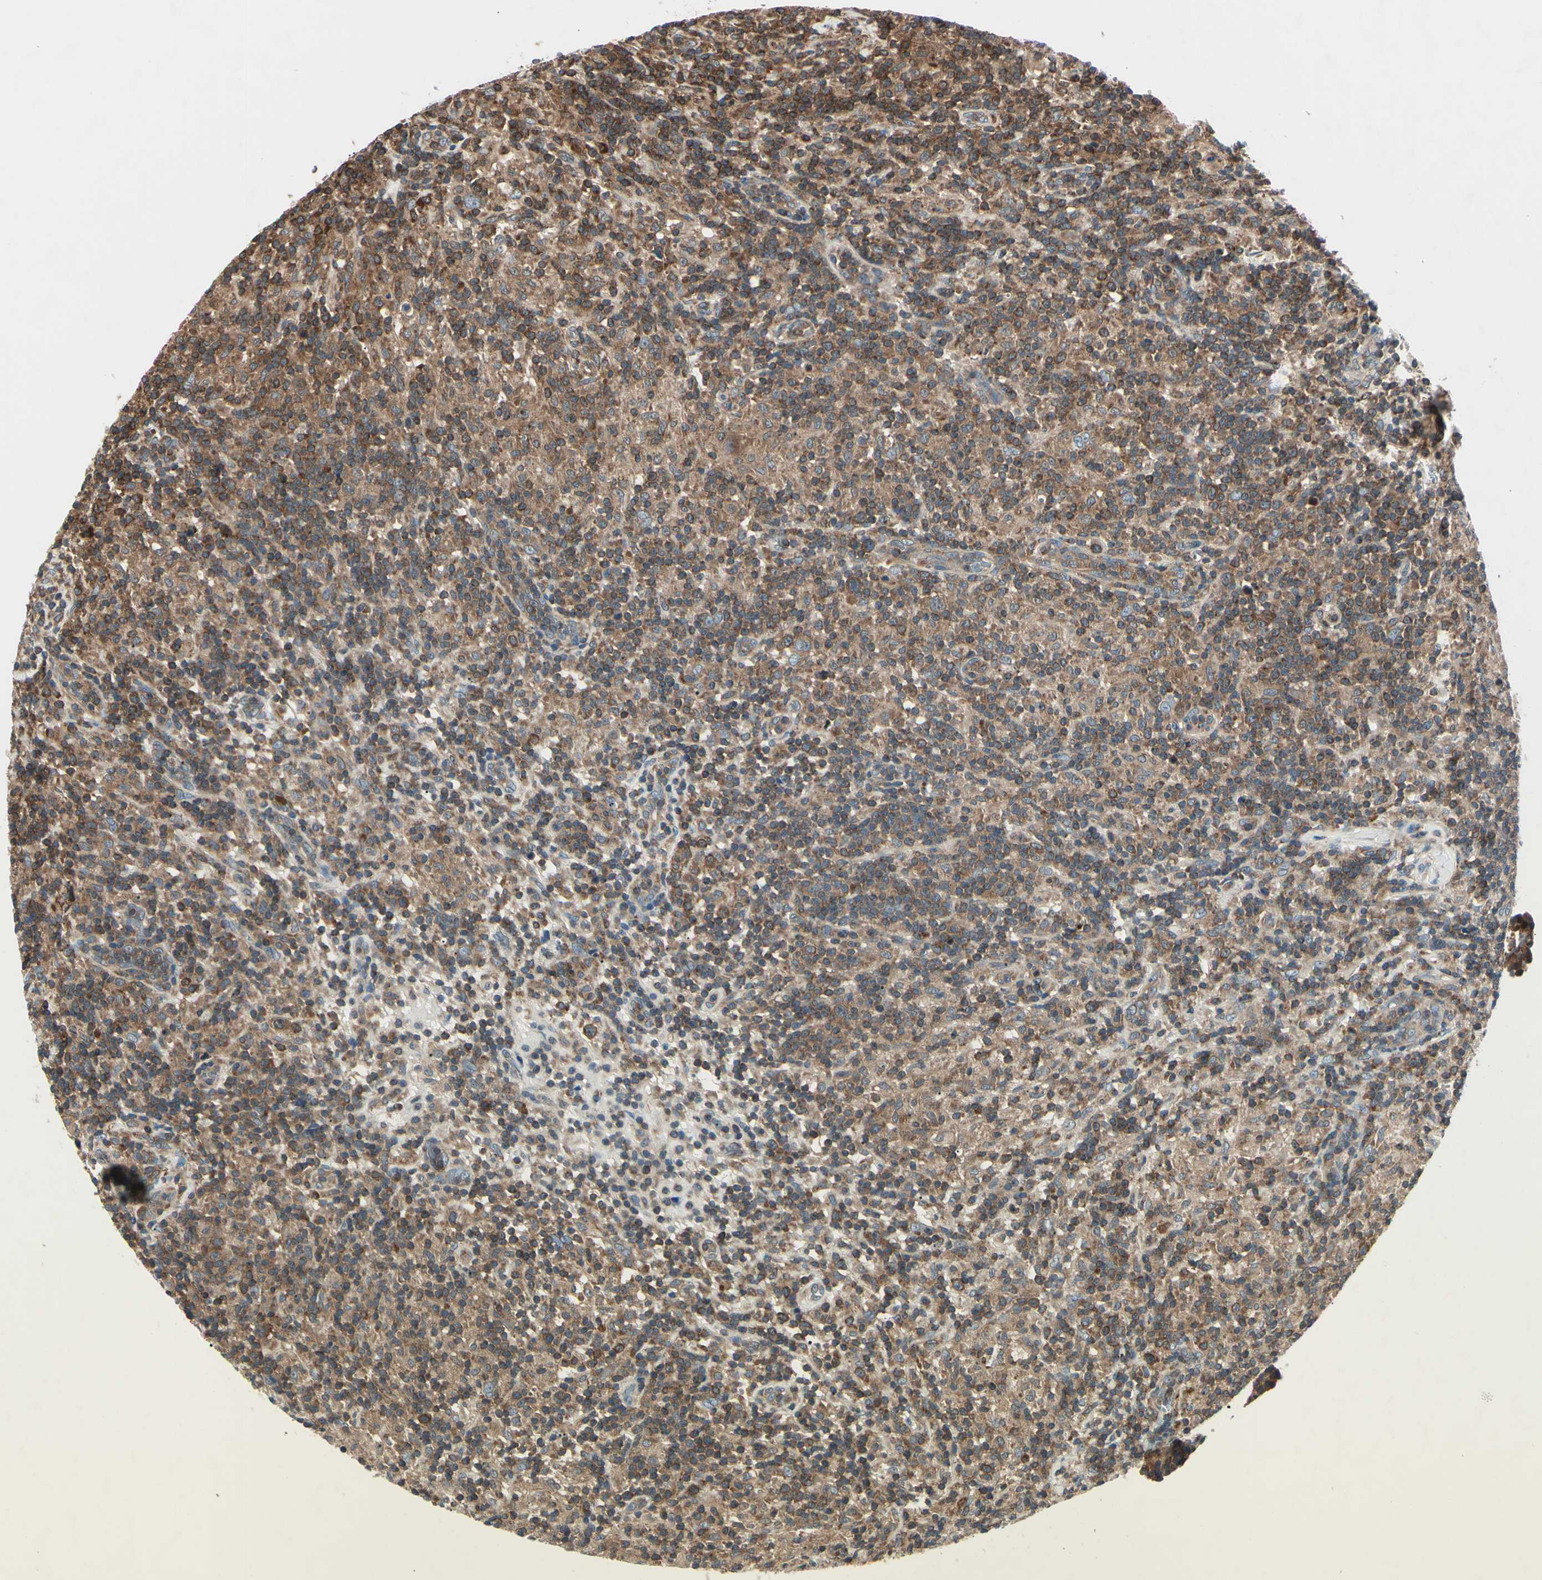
{"staining": {"intensity": "strong", "quantity": "25%-75%", "location": "cytoplasmic/membranous,nuclear"}, "tissue": "lymphoma", "cell_type": "Tumor cells", "image_type": "cancer", "snomed": [{"axis": "morphology", "description": "Hodgkin's disease, NOS"}, {"axis": "topography", "description": "Lymph node"}], "caption": "A micrograph showing strong cytoplasmic/membranous and nuclear staining in about 25%-75% of tumor cells in Hodgkin's disease, as visualized by brown immunohistochemical staining.", "gene": "MAPRE1", "patient": {"sex": "male", "age": 70}}